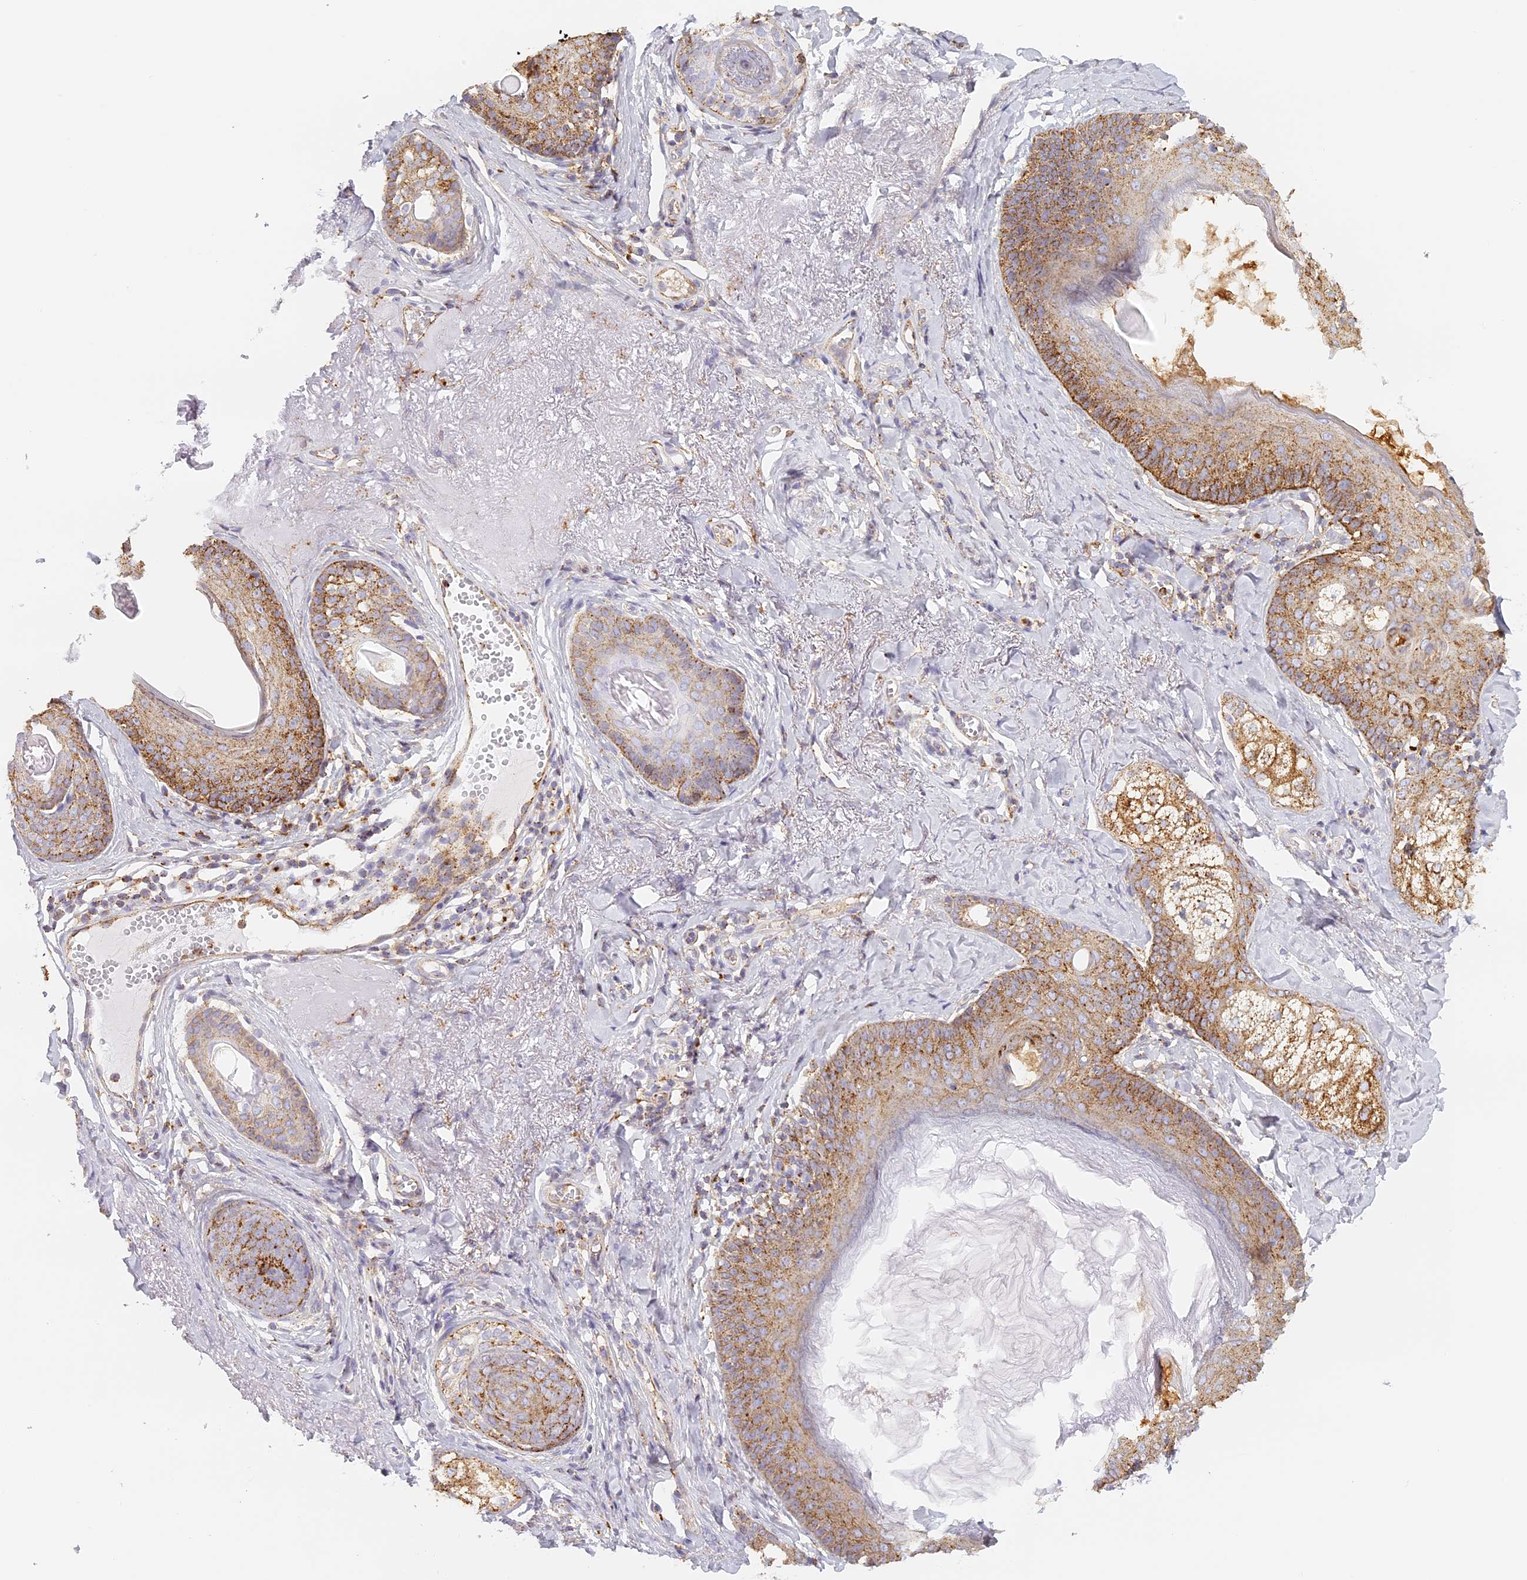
{"staining": {"intensity": "moderate", "quantity": ">75%", "location": "cytoplasmic/membranous"}, "tissue": "skin cancer", "cell_type": "Tumor cells", "image_type": "cancer", "snomed": [{"axis": "morphology", "description": "Basal cell carcinoma"}, {"axis": "topography", "description": "Skin"}], "caption": "IHC staining of skin cancer, which displays medium levels of moderate cytoplasmic/membranous expression in about >75% of tumor cells indicating moderate cytoplasmic/membranous protein staining. The staining was performed using DAB (brown) for protein detection and nuclei were counterstained in hematoxylin (blue).", "gene": "LAMP2", "patient": {"sex": "male", "age": 62}}